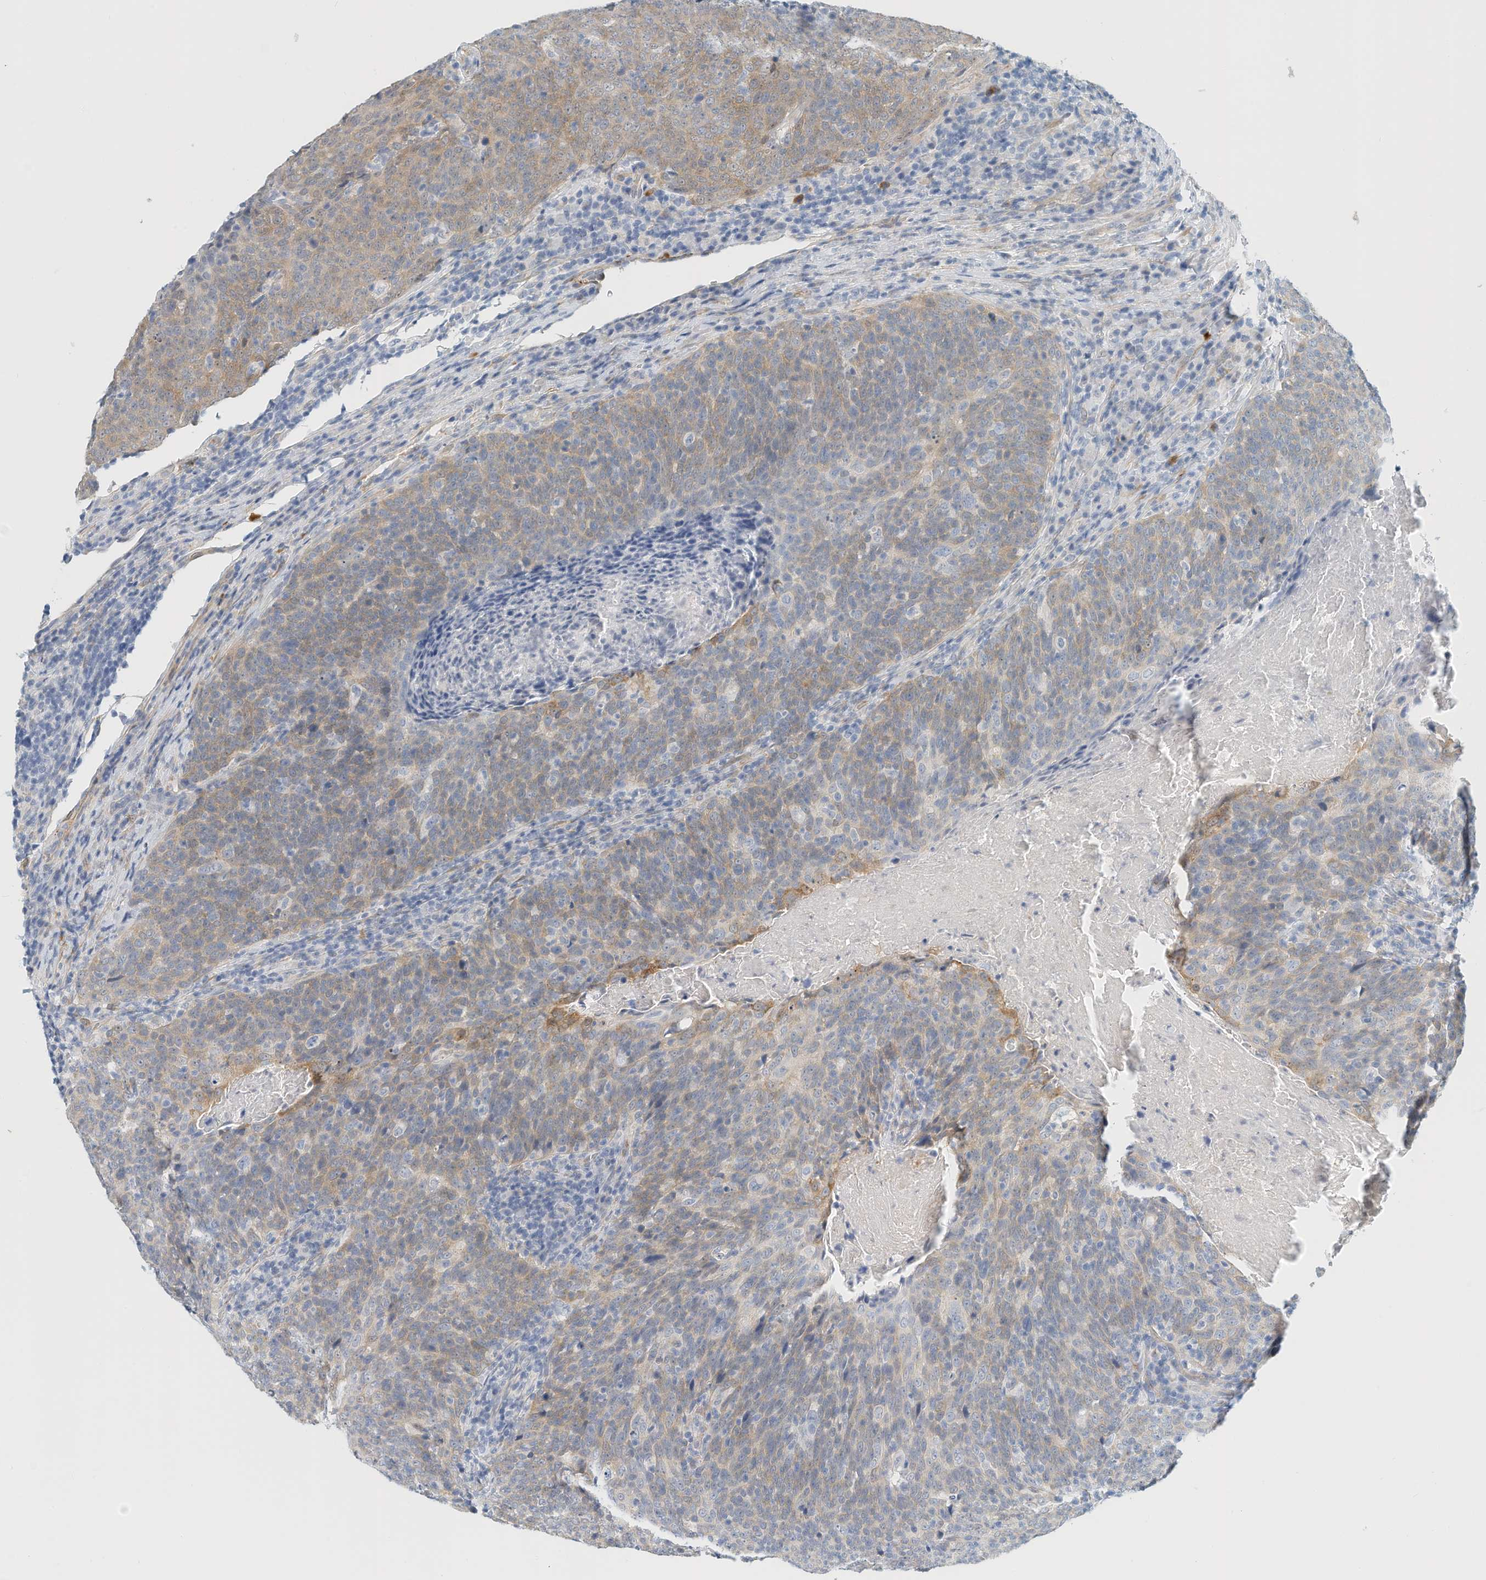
{"staining": {"intensity": "weak", "quantity": "25%-75%", "location": "cytoplasmic/membranous"}, "tissue": "head and neck cancer", "cell_type": "Tumor cells", "image_type": "cancer", "snomed": [{"axis": "morphology", "description": "Squamous cell carcinoma, NOS"}, {"axis": "morphology", "description": "Squamous cell carcinoma, metastatic, NOS"}, {"axis": "topography", "description": "Lymph node"}, {"axis": "topography", "description": "Head-Neck"}], "caption": "Head and neck cancer tissue reveals weak cytoplasmic/membranous staining in approximately 25%-75% of tumor cells, visualized by immunohistochemistry.", "gene": "ARHGAP28", "patient": {"sex": "male", "age": 62}}